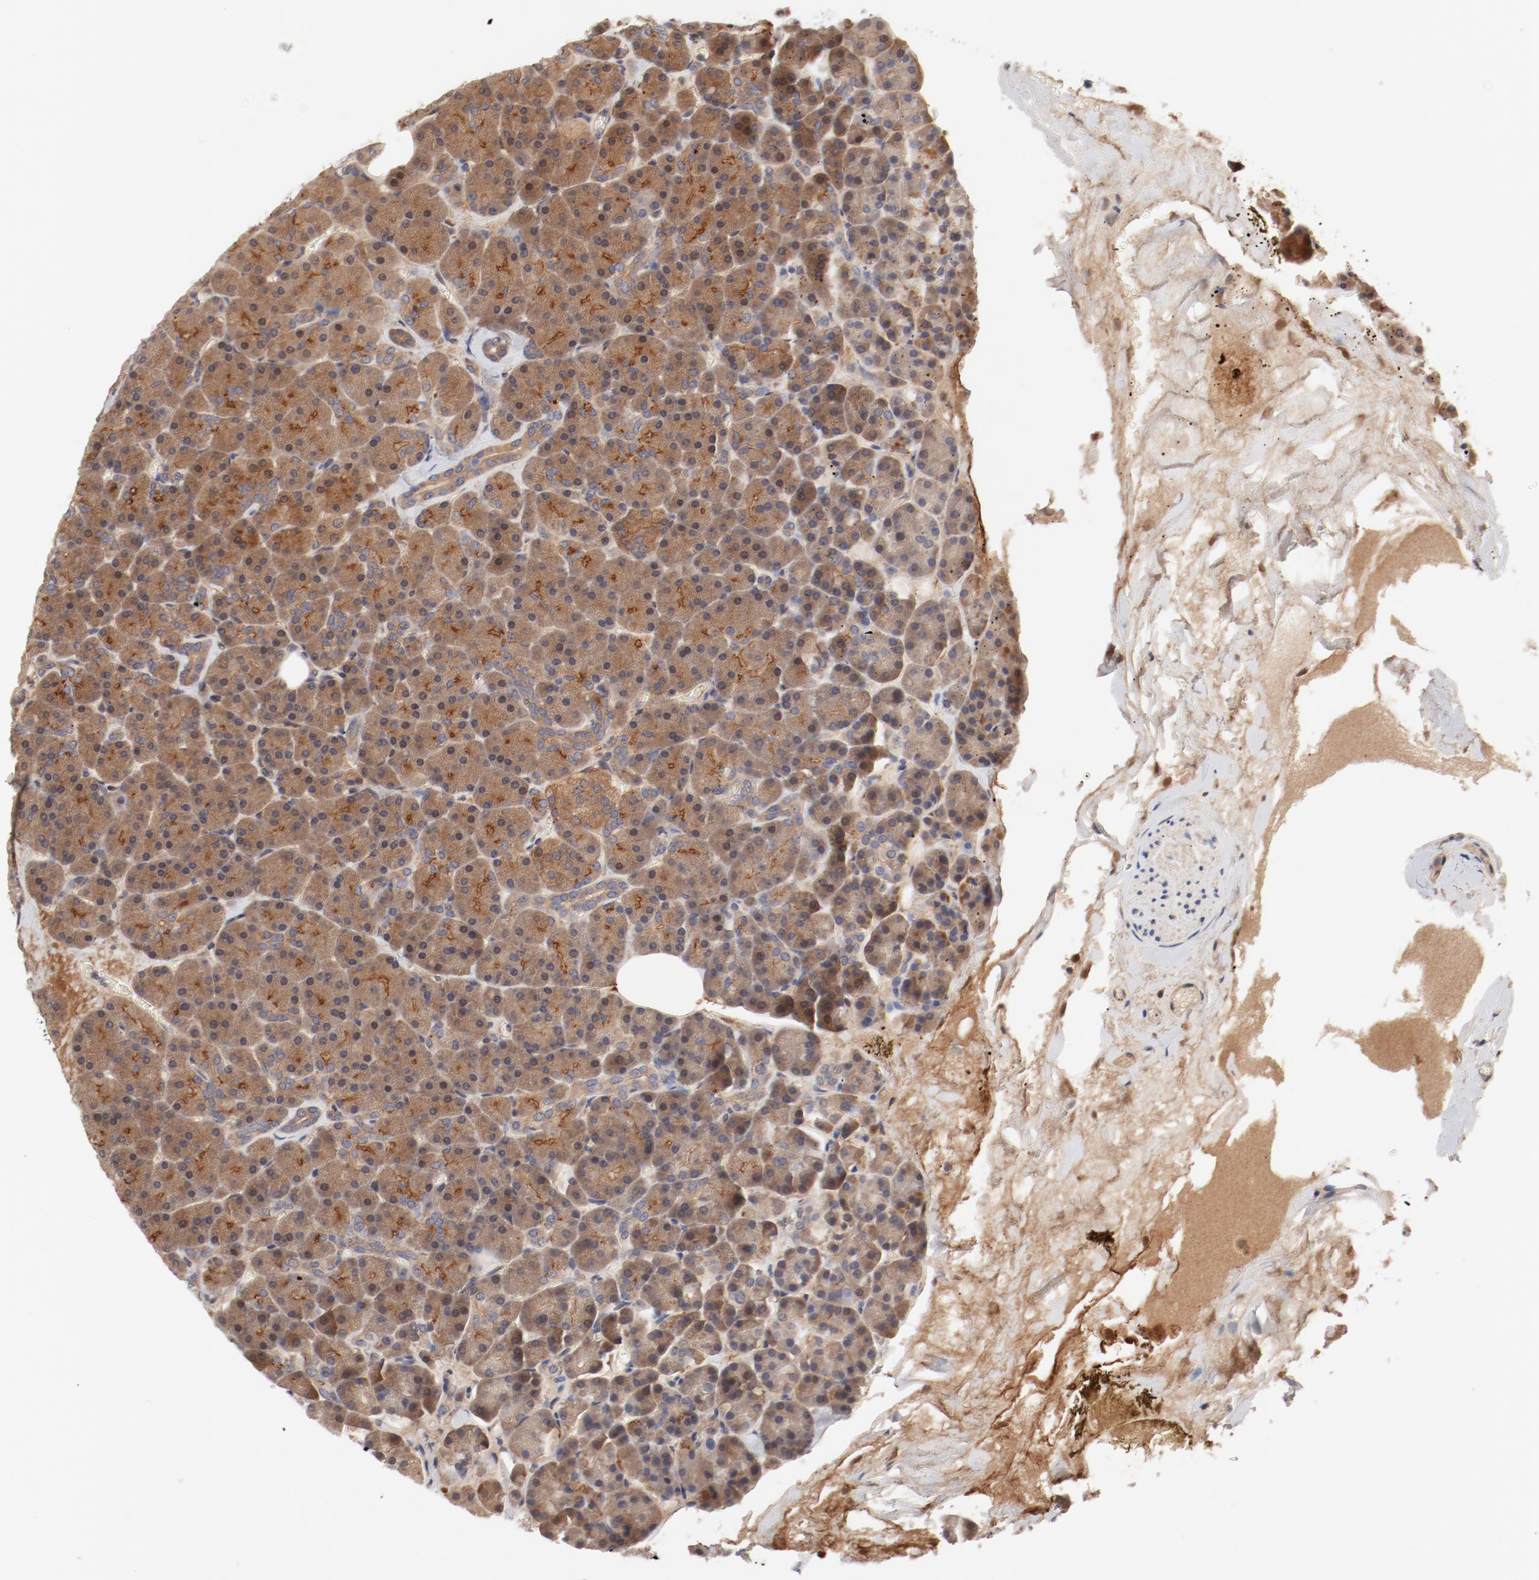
{"staining": {"intensity": "moderate", "quantity": ">75%", "location": "cytoplasmic/membranous"}, "tissue": "pancreas", "cell_type": "Exocrine glandular cells", "image_type": "normal", "snomed": [{"axis": "morphology", "description": "Normal tissue, NOS"}, {"axis": "topography", "description": "Pancreas"}], "caption": "Benign pancreas shows moderate cytoplasmic/membranous positivity in about >75% of exocrine glandular cells.", "gene": "PITPNM2", "patient": {"sex": "female", "age": 35}}